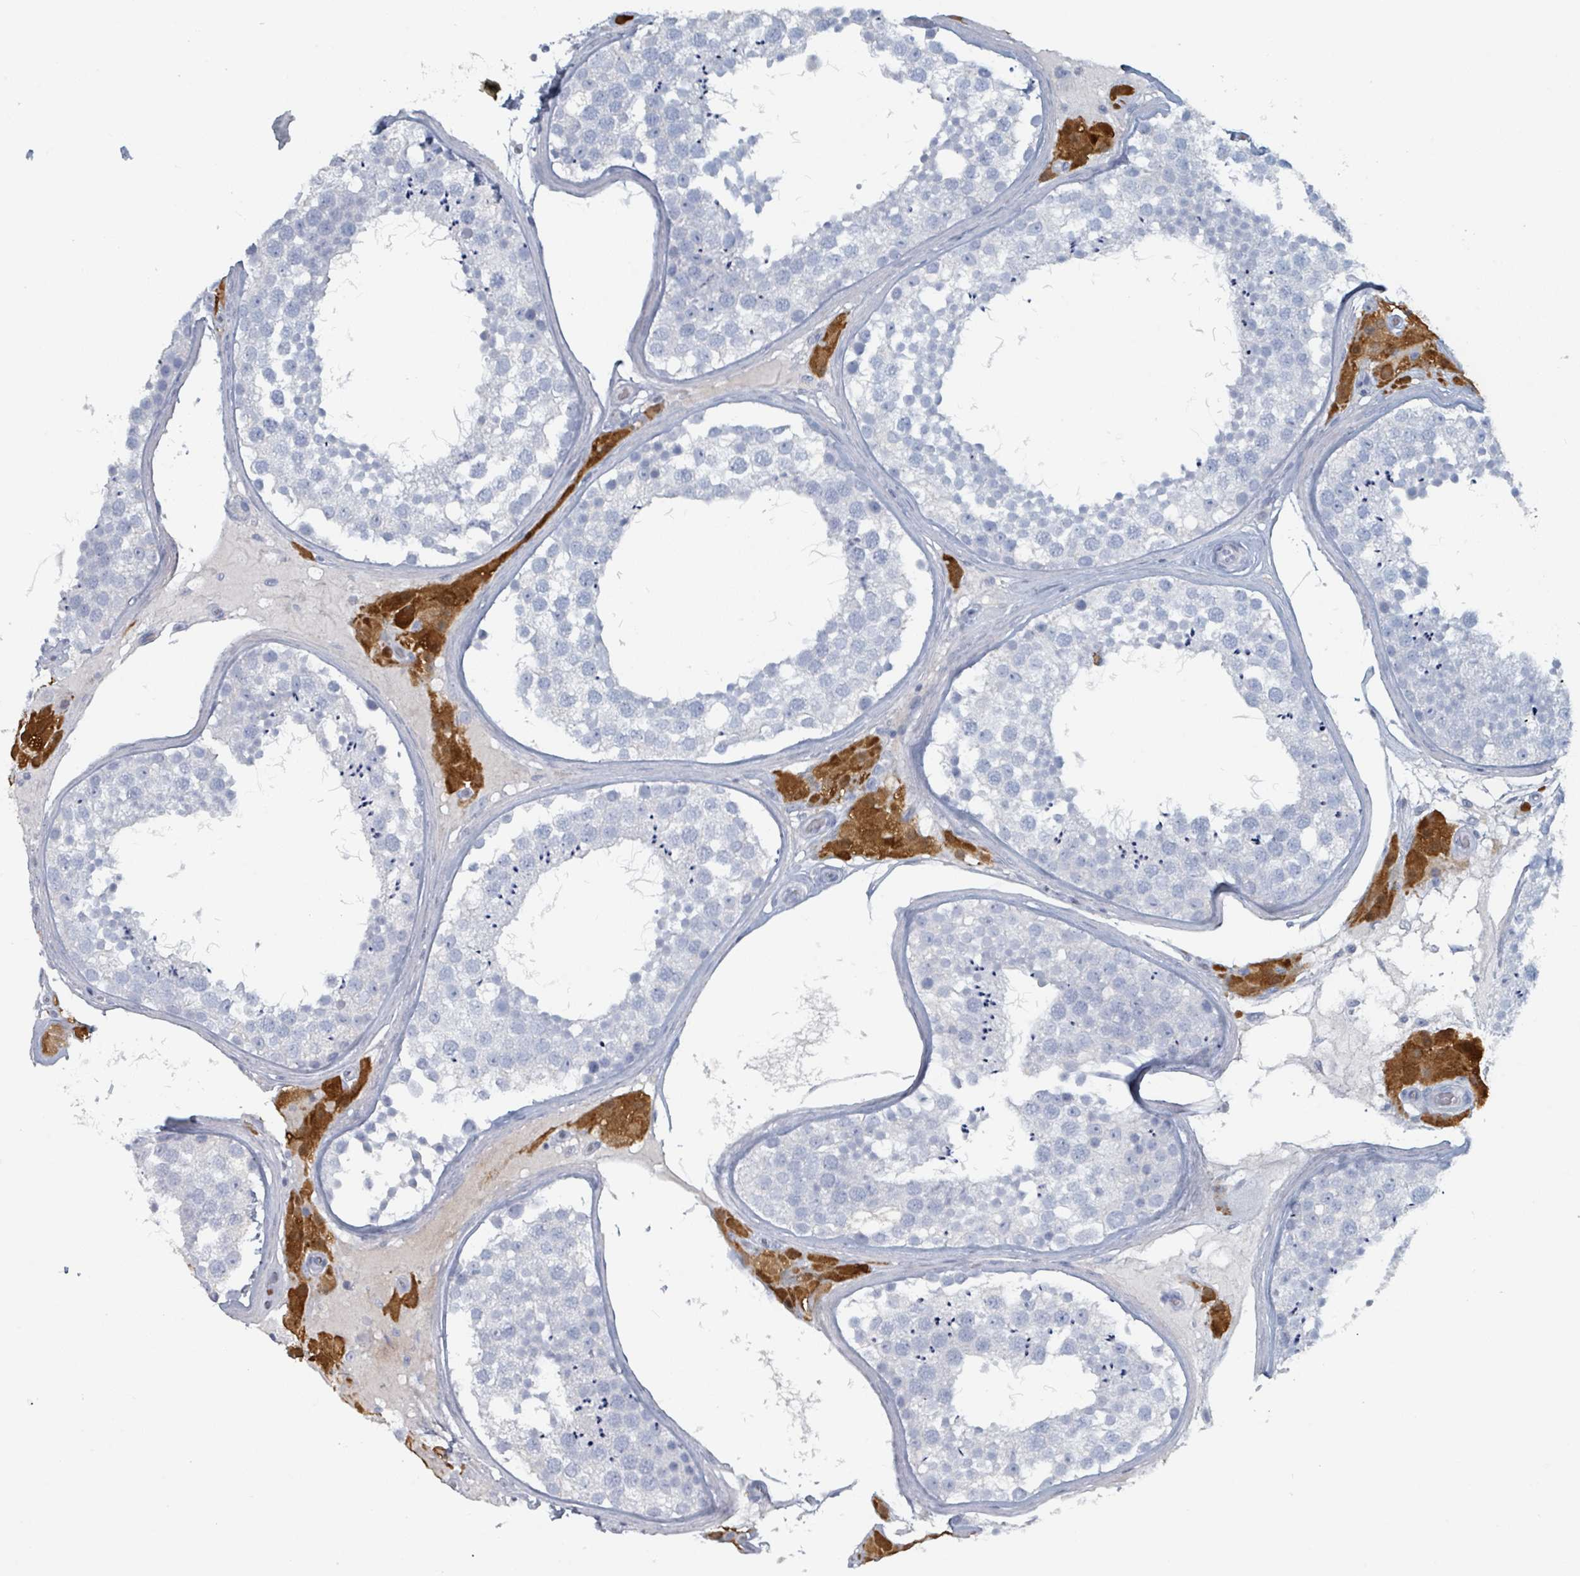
{"staining": {"intensity": "negative", "quantity": "none", "location": "none"}, "tissue": "testis", "cell_type": "Cells in seminiferous ducts", "image_type": "normal", "snomed": [{"axis": "morphology", "description": "Normal tissue, NOS"}, {"axis": "topography", "description": "Testis"}], "caption": "The image reveals no staining of cells in seminiferous ducts in normal testis.", "gene": "HEATR5A", "patient": {"sex": "male", "age": 46}}